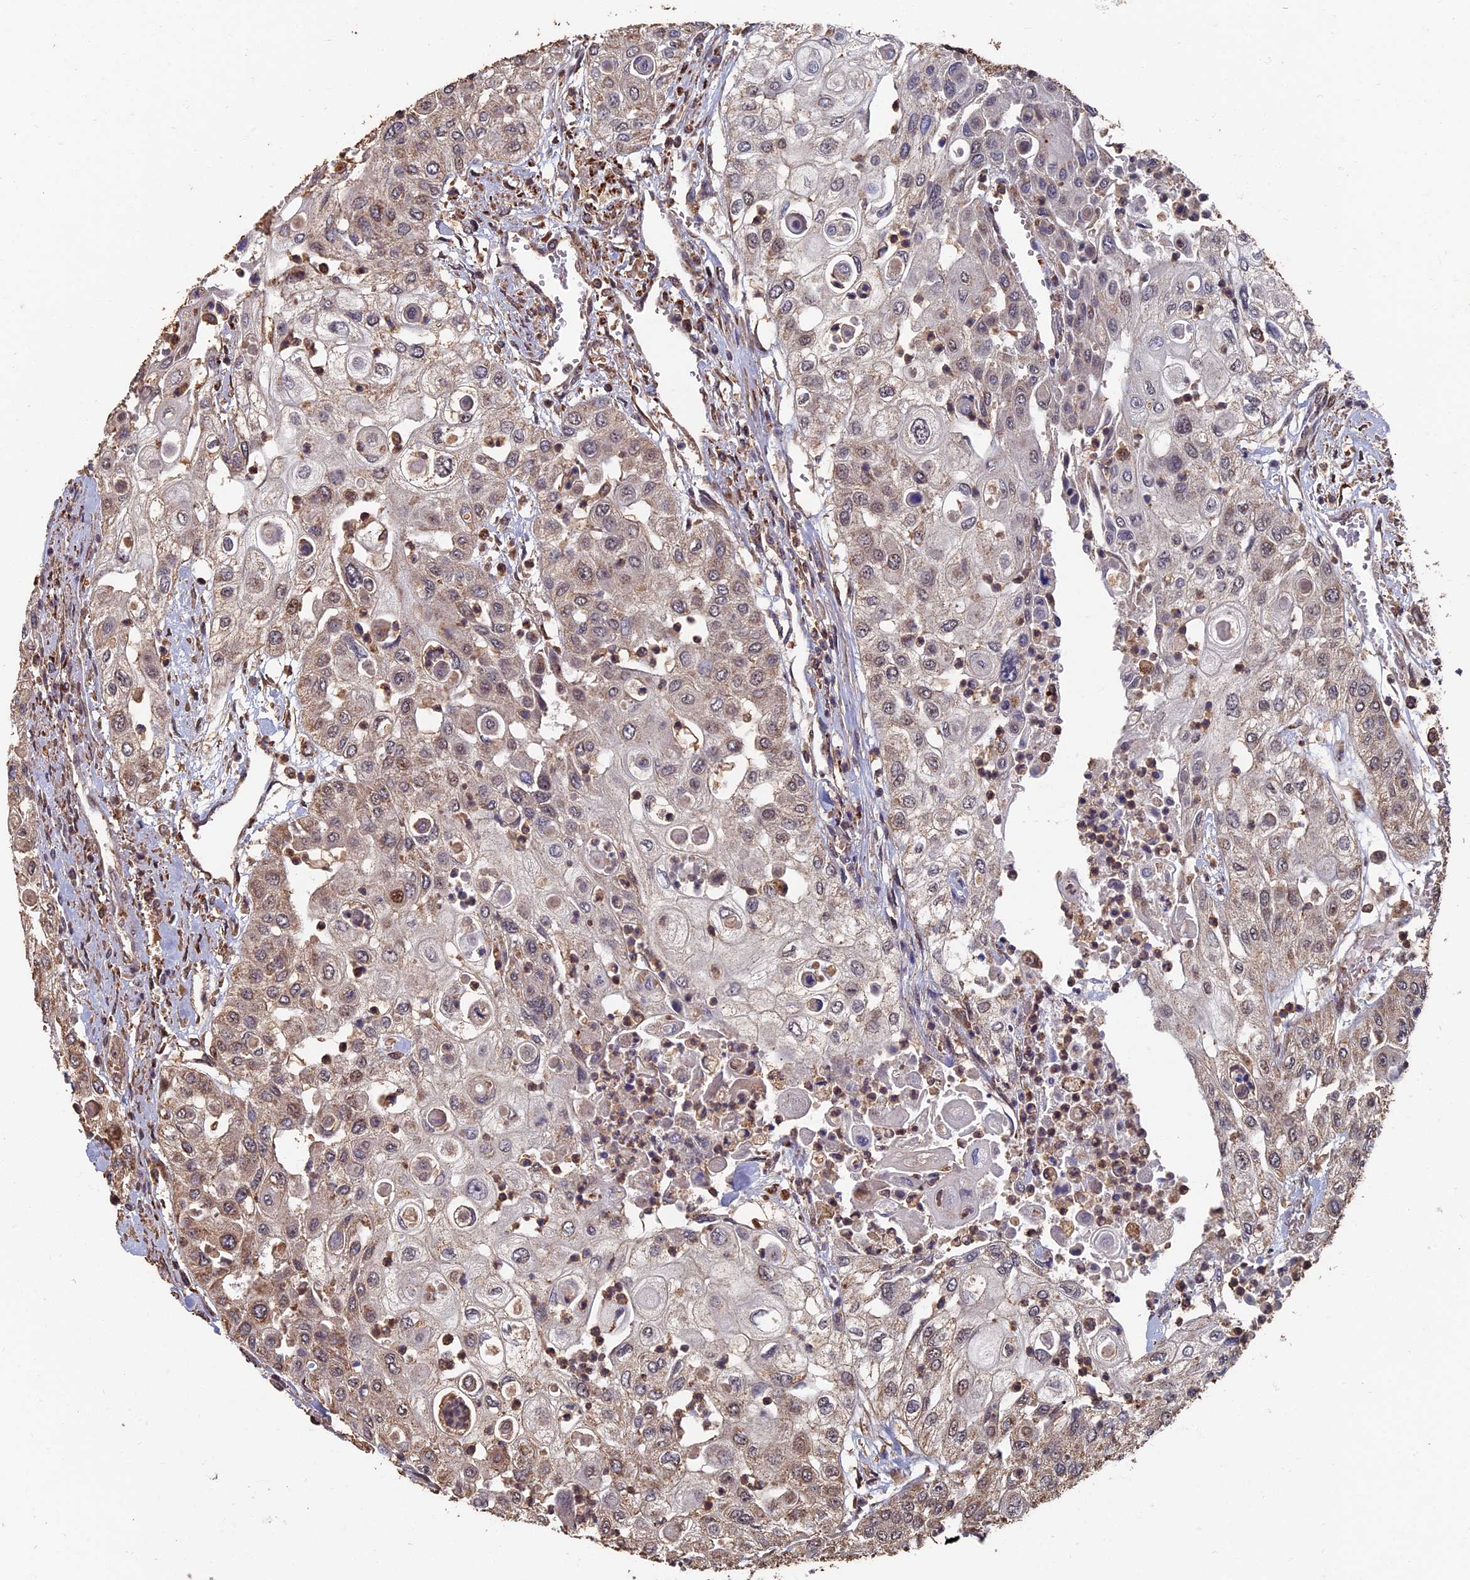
{"staining": {"intensity": "weak", "quantity": "<25%", "location": "cytoplasmic/membranous"}, "tissue": "urothelial cancer", "cell_type": "Tumor cells", "image_type": "cancer", "snomed": [{"axis": "morphology", "description": "Urothelial carcinoma, High grade"}, {"axis": "topography", "description": "Urinary bladder"}], "caption": "Tumor cells show no significant expression in urothelial cancer.", "gene": "RASGRF1", "patient": {"sex": "female", "age": 79}}